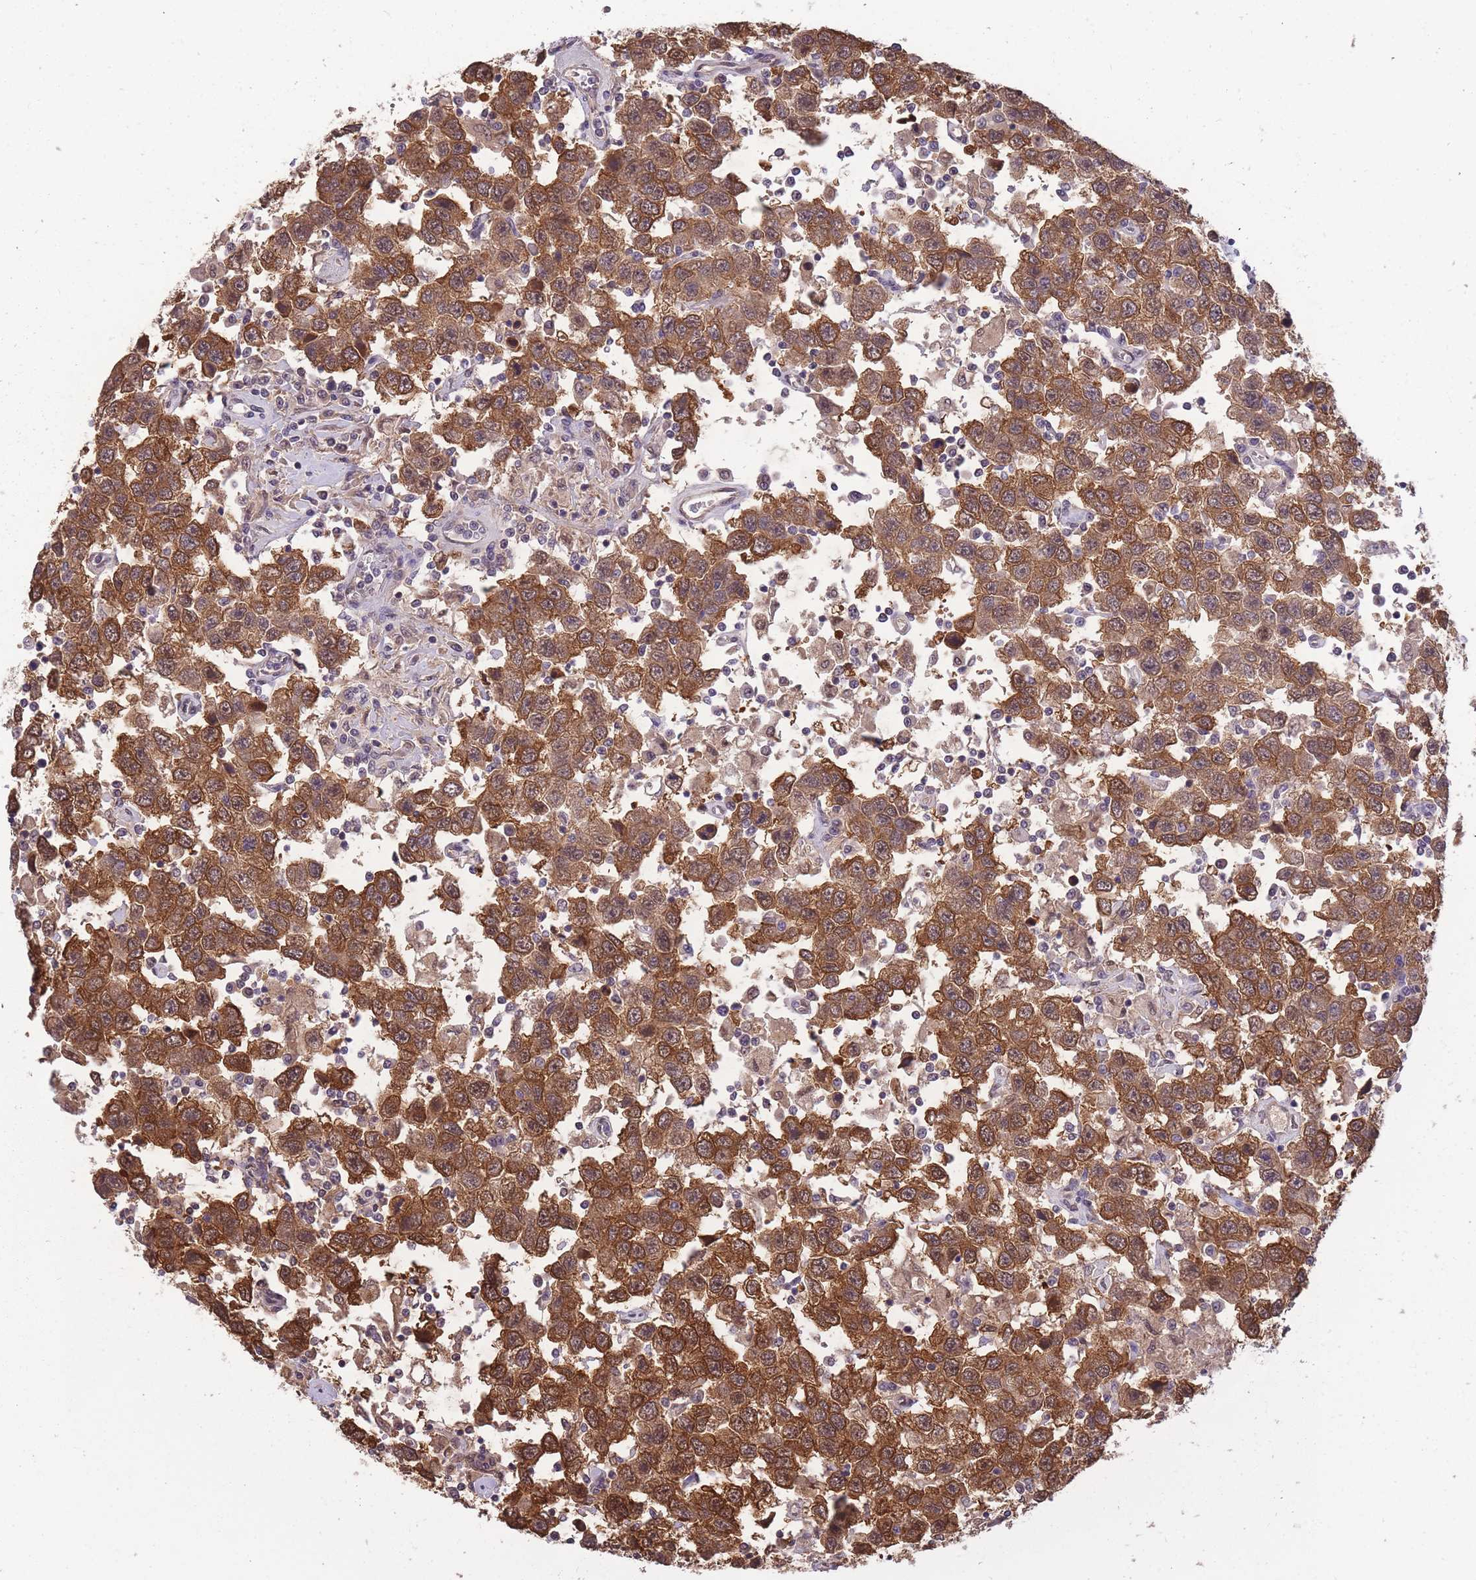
{"staining": {"intensity": "strong", "quantity": ">75%", "location": "cytoplasmic/membranous"}, "tissue": "testis cancer", "cell_type": "Tumor cells", "image_type": "cancer", "snomed": [{"axis": "morphology", "description": "Seminoma, NOS"}, {"axis": "topography", "description": "Testis"}], "caption": "Testis cancer stained with DAB immunohistochemistry (IHC) reveals high levels of strong cytoplasmic/membranous positivity in approximately >75% of tumor cells.", "gene": "CDIP1", "patient": {"sex": "male", "age": 41}}